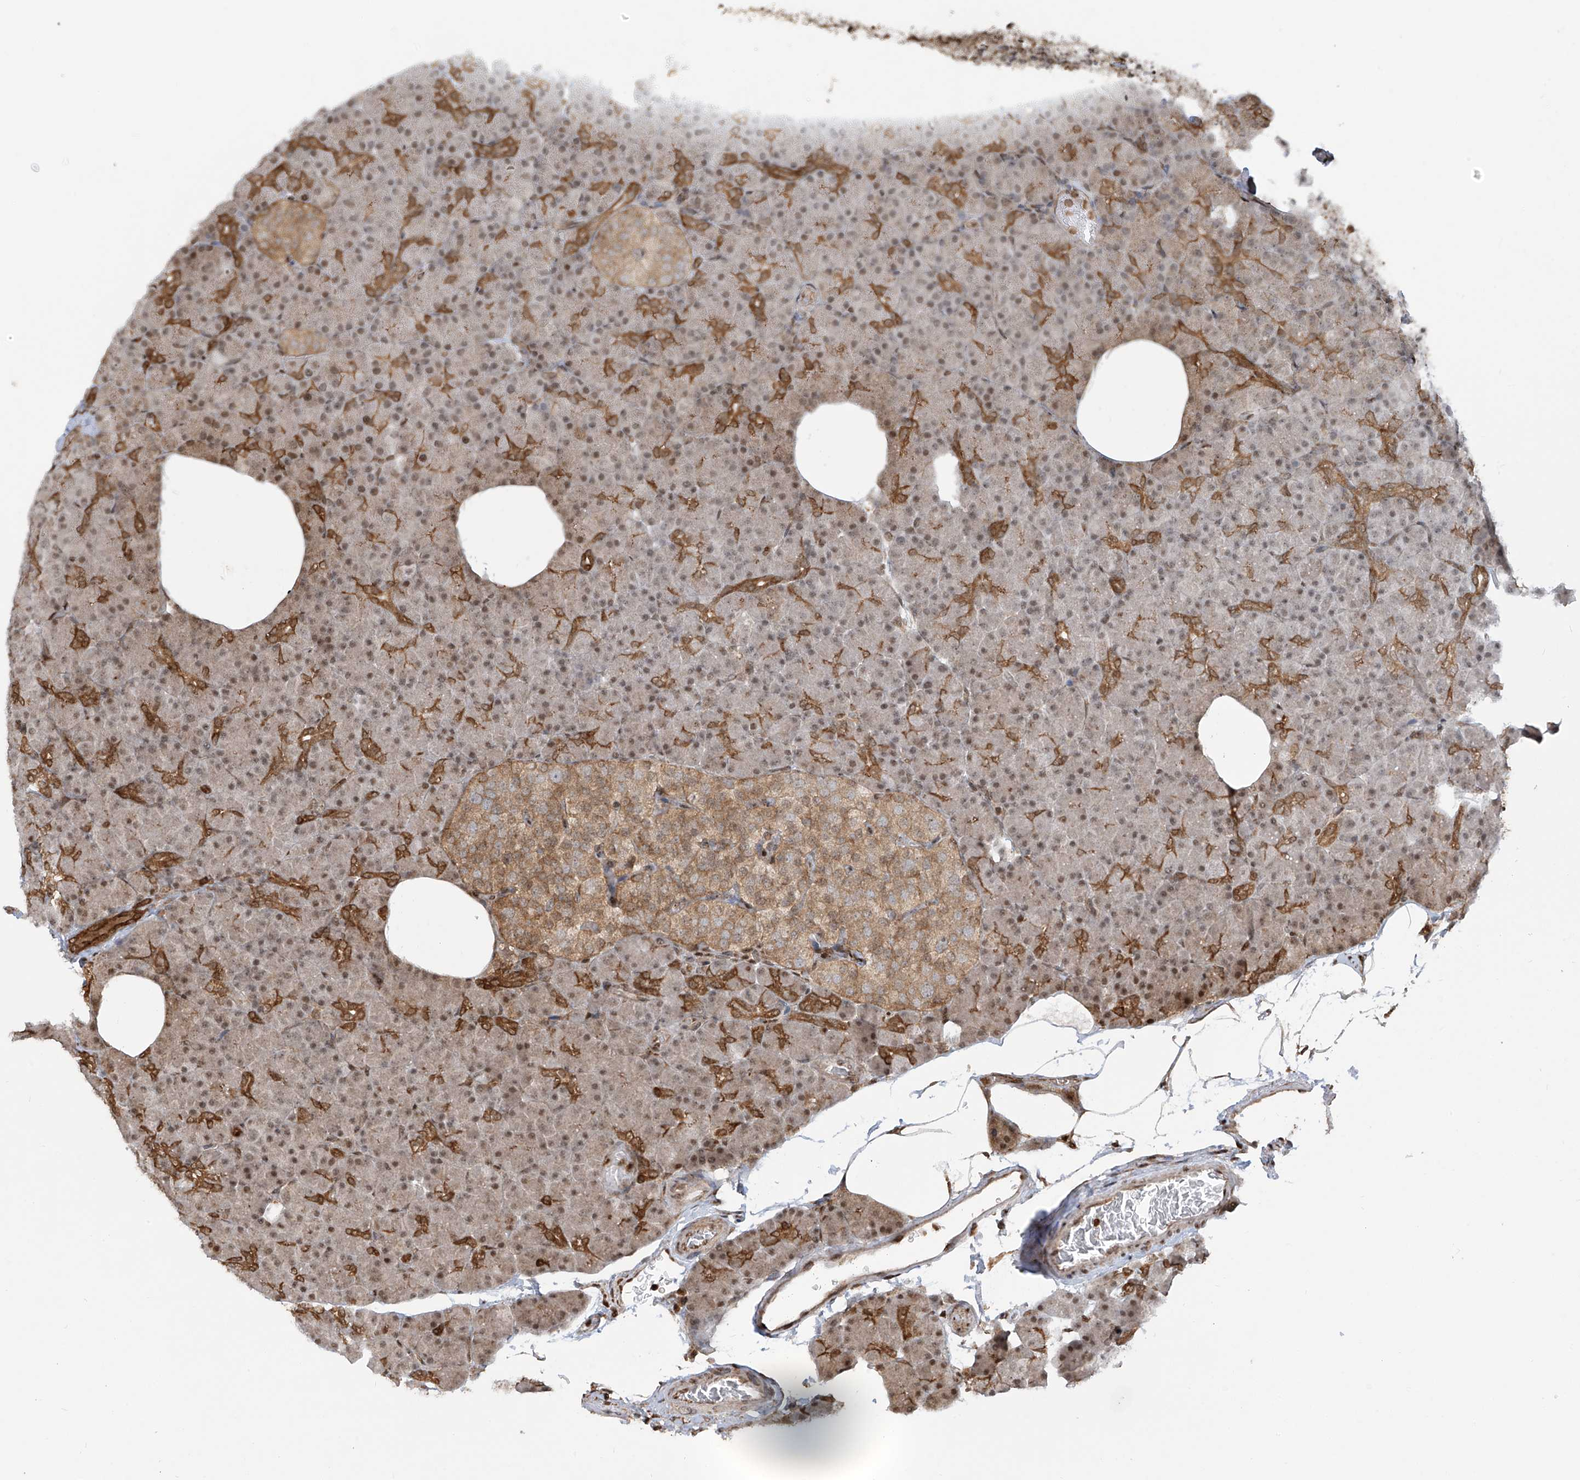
{"staining": {"intensity": "moderate", "quantity": "25%-75%", "location": "cytoplasmic/membranous,nuclear"}, "tissue": "pancreas", "cell_type": "Exocrine glandular cells", "image_type": "normal", "snomed": [{"axis": "morphology", "description": "Normal tissue, NOS"}, {"axis": "topography", "description": "Pancreas"}], "caption": "The immunohistochemical stain shows moderate cytoplasmic/membranous,nuclear positivity in exocrine glandular cells of benign pancreas. (DAB = brown stain, brightfield microscopy at high magnification).", "gene": "VMP1", "patient": {"sex": "female", "age": 43}}